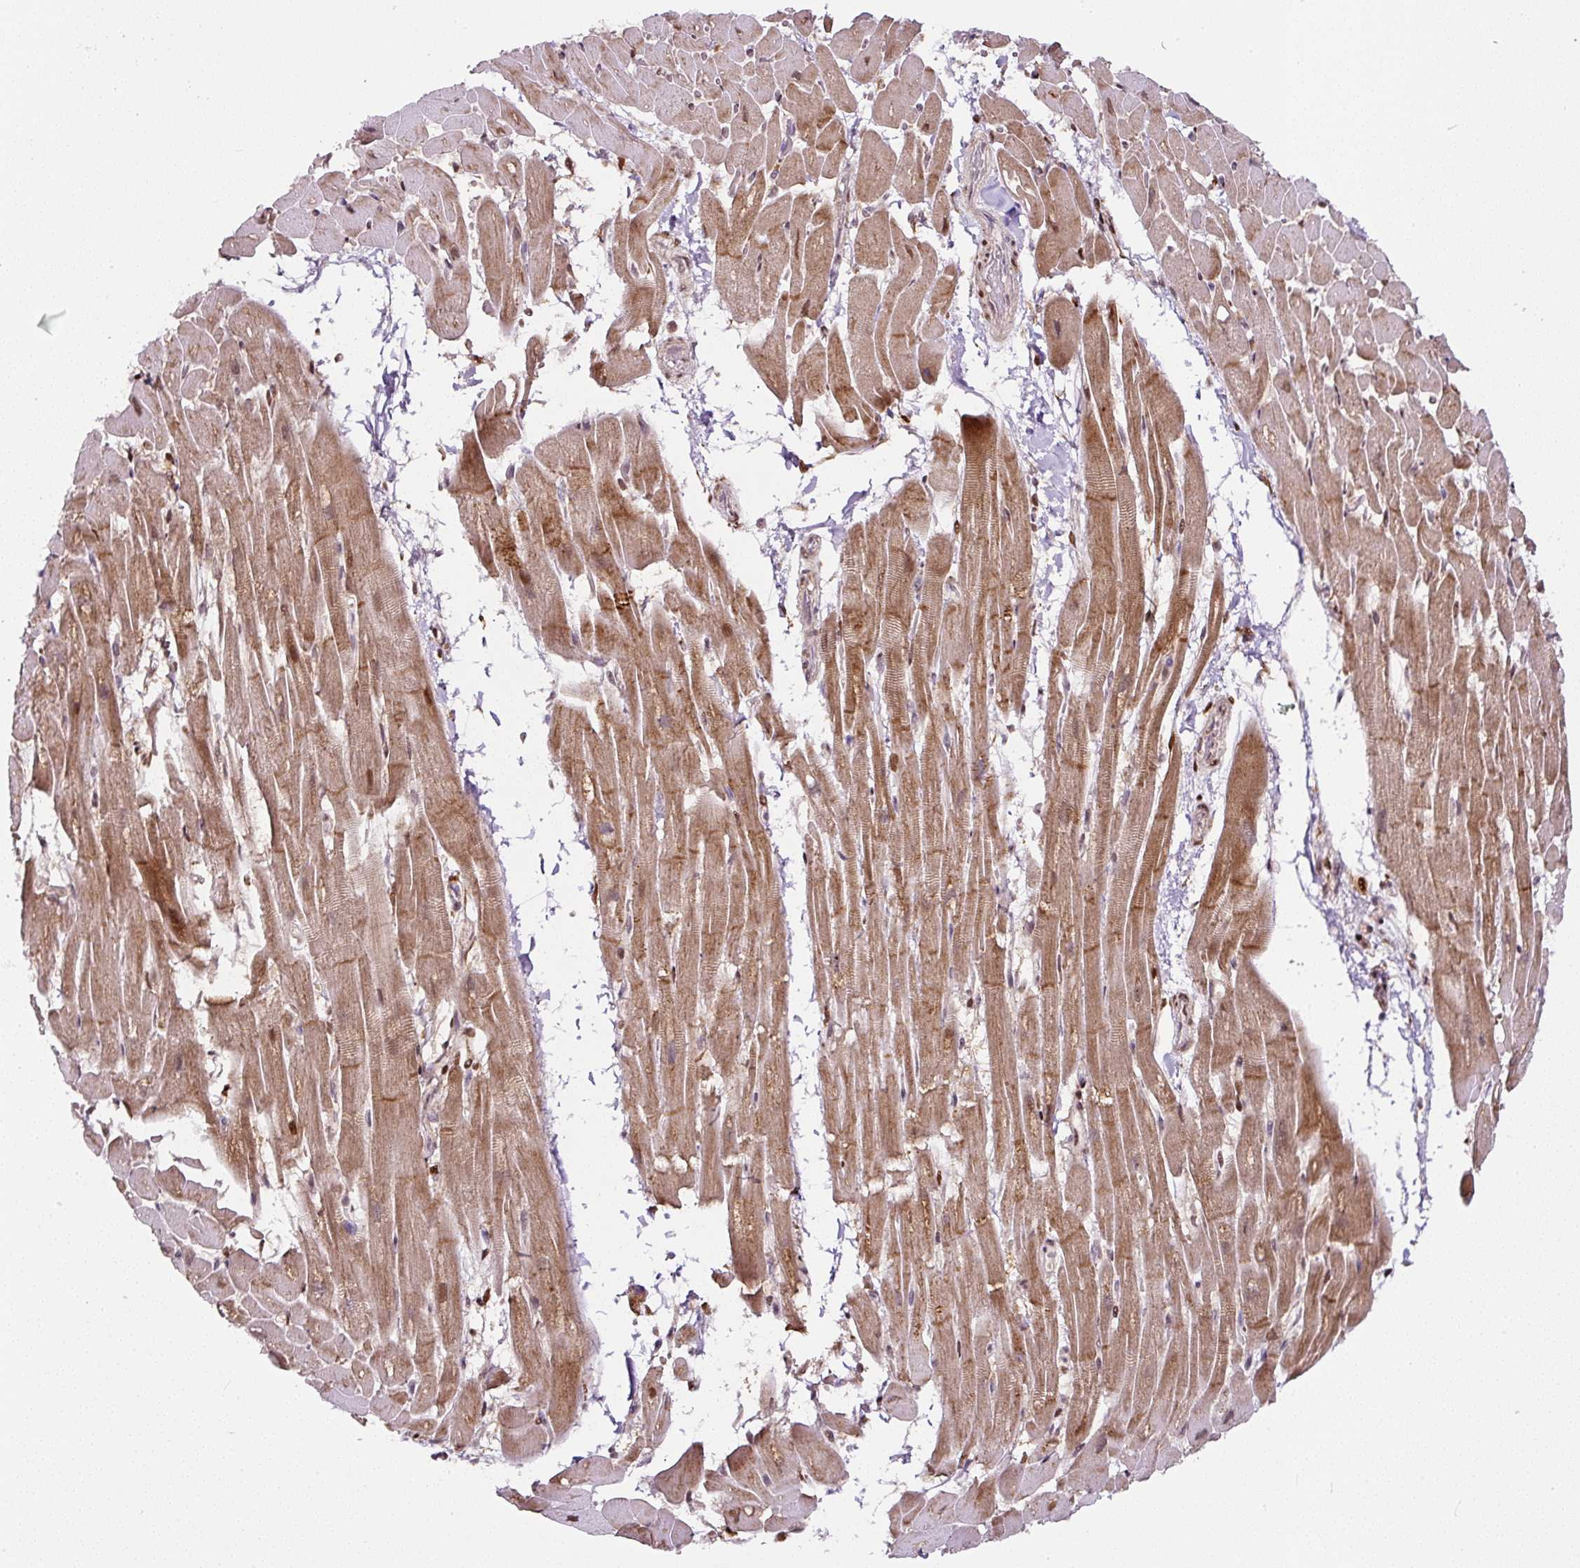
{"staining": {"intensity": "moderate", "quantity": ">75%", "location": "cytoplasmic/membranous"}, "tissue": "heart muscle", "cell_type": "Cardiomyocytes", "image_type": "normal", "snomed": [{"axis": "morphology", "description": "Normal tissue, NOS"}, {"axis": "topography", "description": "Heart"}], "caption": "Heart muscle stained with a brown dye displays moderate cytoplasmic/membranous positive staining in approximately >75% of cardiomyocytes.", "gene": "KDM4E", "patient": {"sex": "male", "age": 37}}